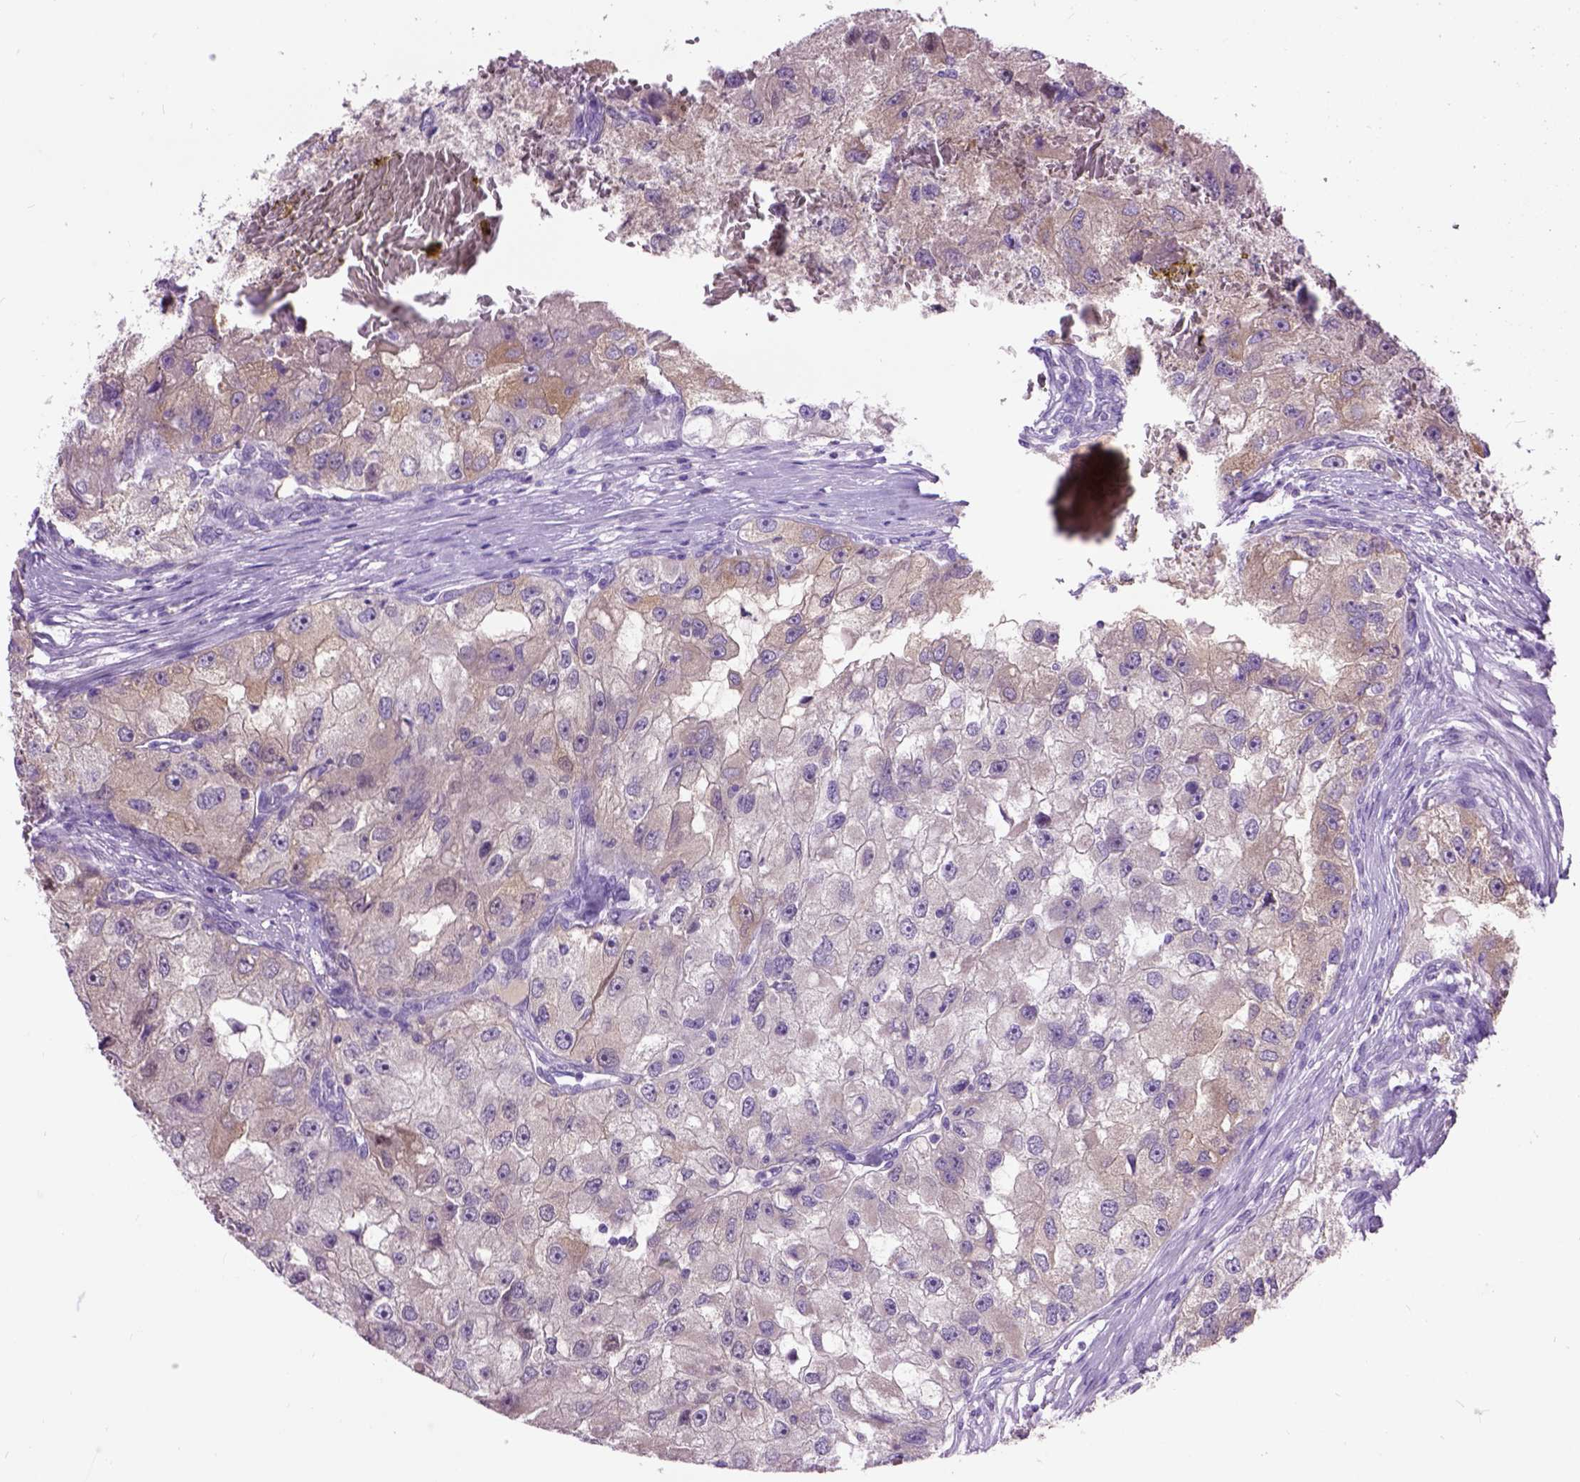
{"staining": {"intensity": "moderate", "quantity": "<25%", "location": "cytoplasmic/membranous"}, "tissue": "renal cancer", "cell_type": "Tumor cells", "image_type": "cancer", "snomed": [{"axis": "morphology", "description": "Adenocarcinoma, NOS"}, {"axis": "topography", "description": "Kidney"}], "caption": "Human adenocarcinoma (renal) stained for a protein (brown) exhibits moderate cytoplasmic/membranous positive expression in approximately <25% of tumor cells.", "gene": "MAPT", "patient": {"sex": "male", "age": 63}}